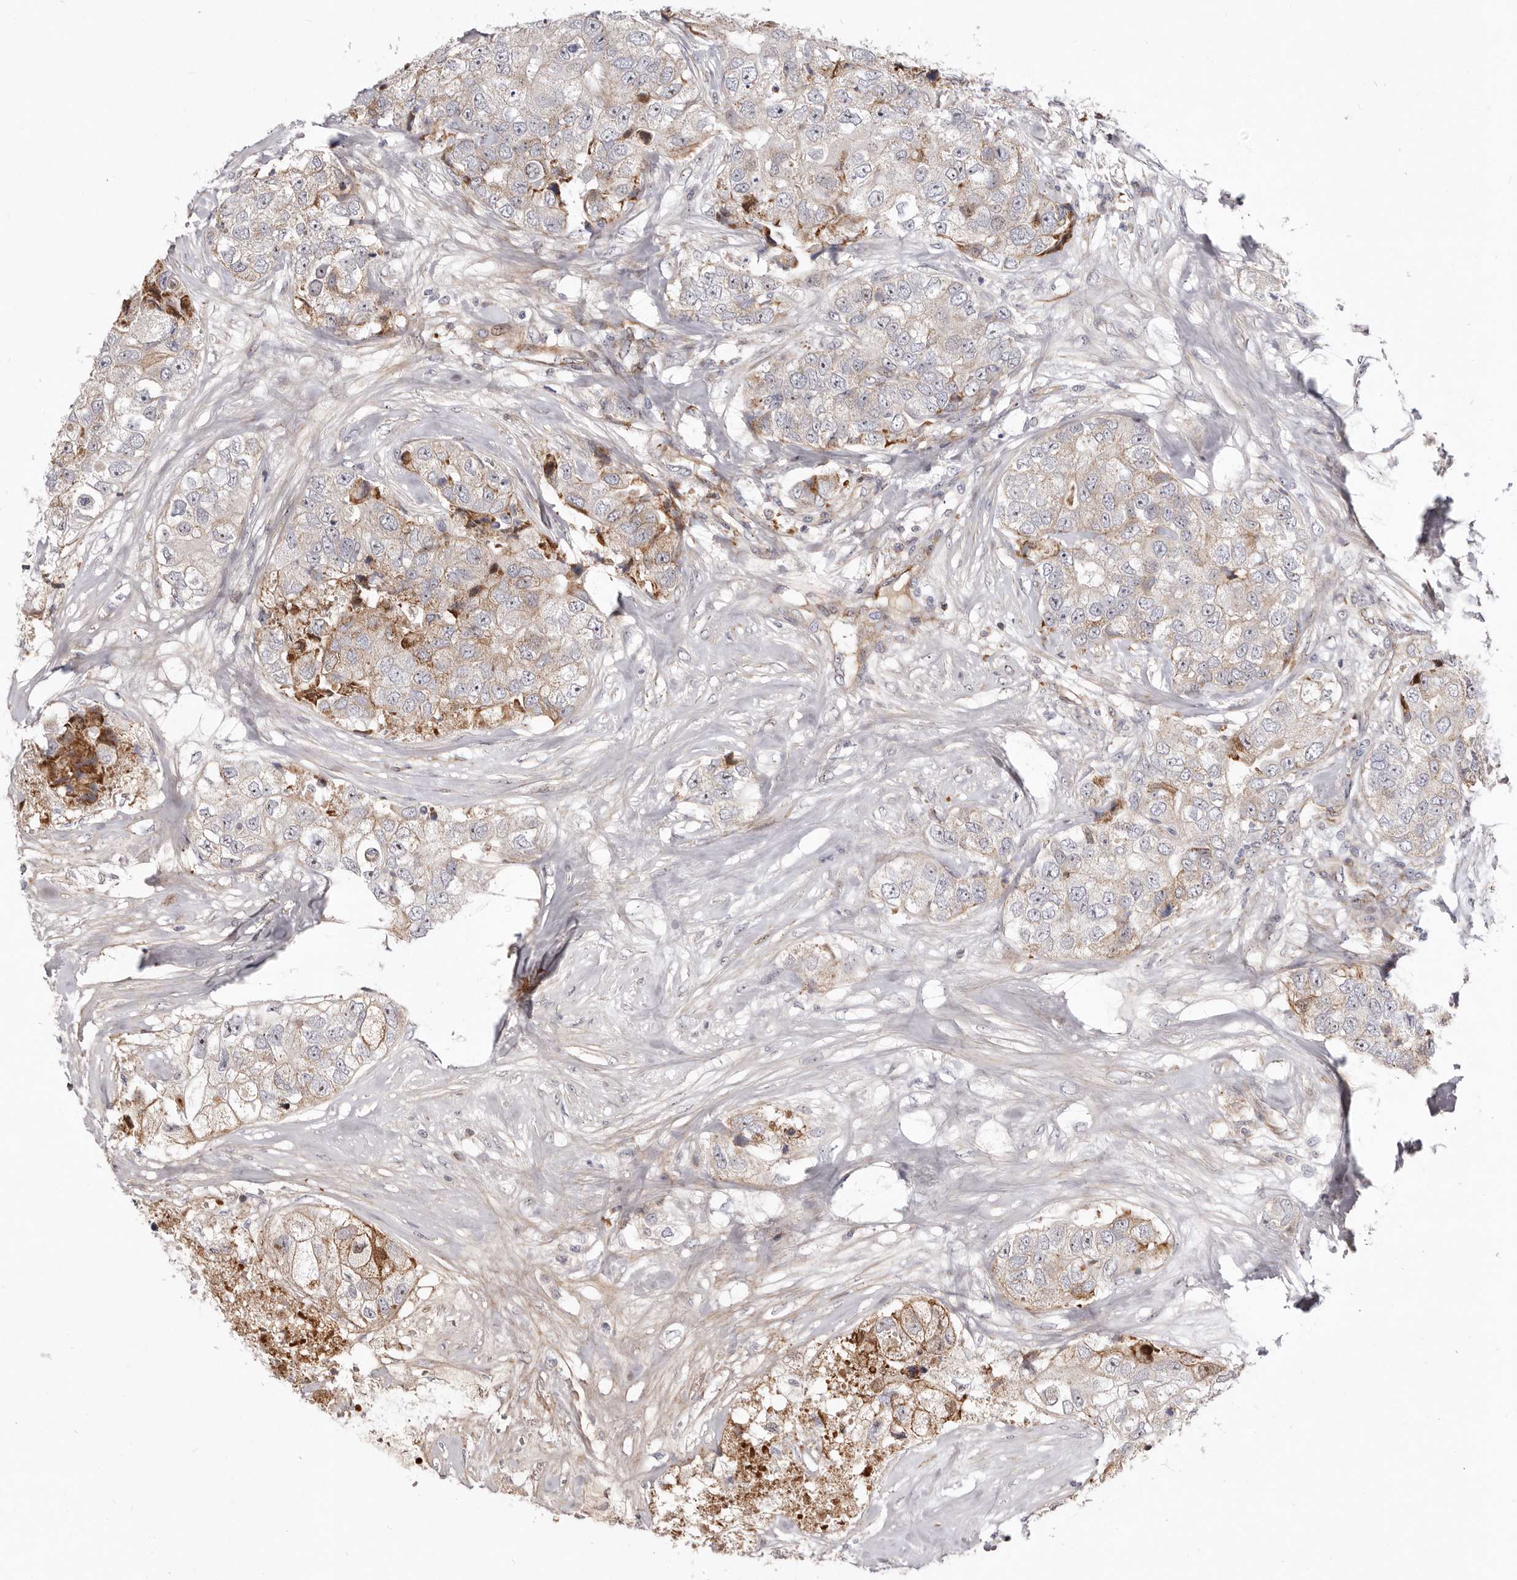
{"staining": {"intensity": "moderate", "quantity": "<25%", "location": "cytoplasmic/membranous"}, "tissue": "breast cancer", "cell_type": "Tumor cells", "image_type": "cancer", "snomed": [{"axis": "morphology", "description": "Duct carcinoma"}, {"axis": "topography", "description": "Breast"}], "caption": "High-magnification brightfield microscopy of breast cancer (invasive ductal carcinoma) stained with DAB (3,3'-diaminobenzidine) (brown) and counterstained with hematoxylin (blue). tumor cells exhibit moderate cytoplasmic/membranous expression is appreciated in approximately<25% of cells.", "gene": "NUBPL", "patient": {"sex": "female", "age": 62}}